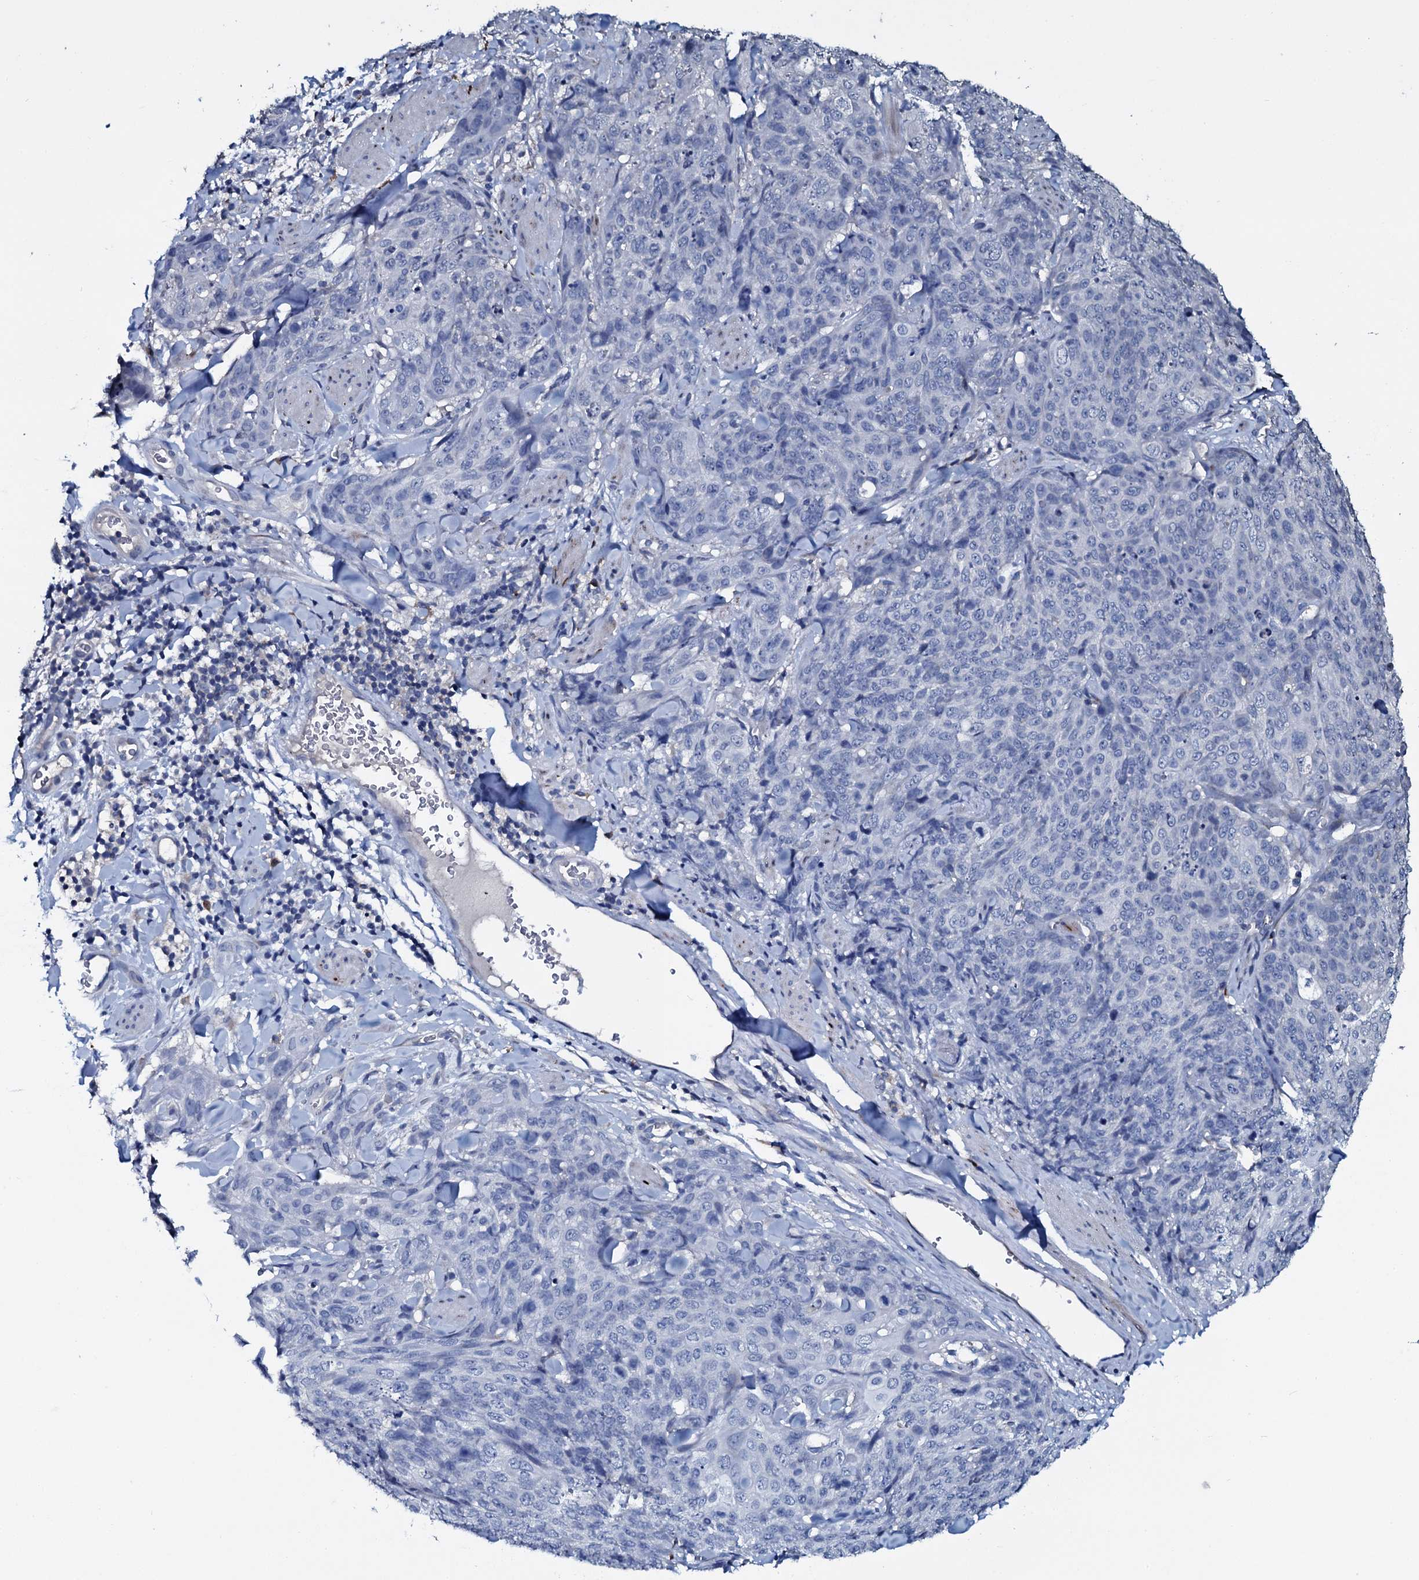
{"staining": {"intensity": "negative", "quantity": "none", "location": "none"}, "tissue": "skin cancer", "cell_type": "Tumor cells", "image_type": "cancer", "snomed": [{"axis": "morphology", "description": "Squamous cell carcinoma, NOS"}, {"axis": "topography", "description": "Skin"}, {"axis": "topography", "description": "Vulva"}], "caption": "Immunohistochemistry (IHC) micrograph of squamous cell carcinoma (skin) stained for a protein (brown), which exhibits no expression in tumor cells. (DAB immunohistochemistry (IHC) visualized using brightfield microscopy, high magnification).", "gene": "IL12B", "patient": {"sex": "female", "age": 85}}